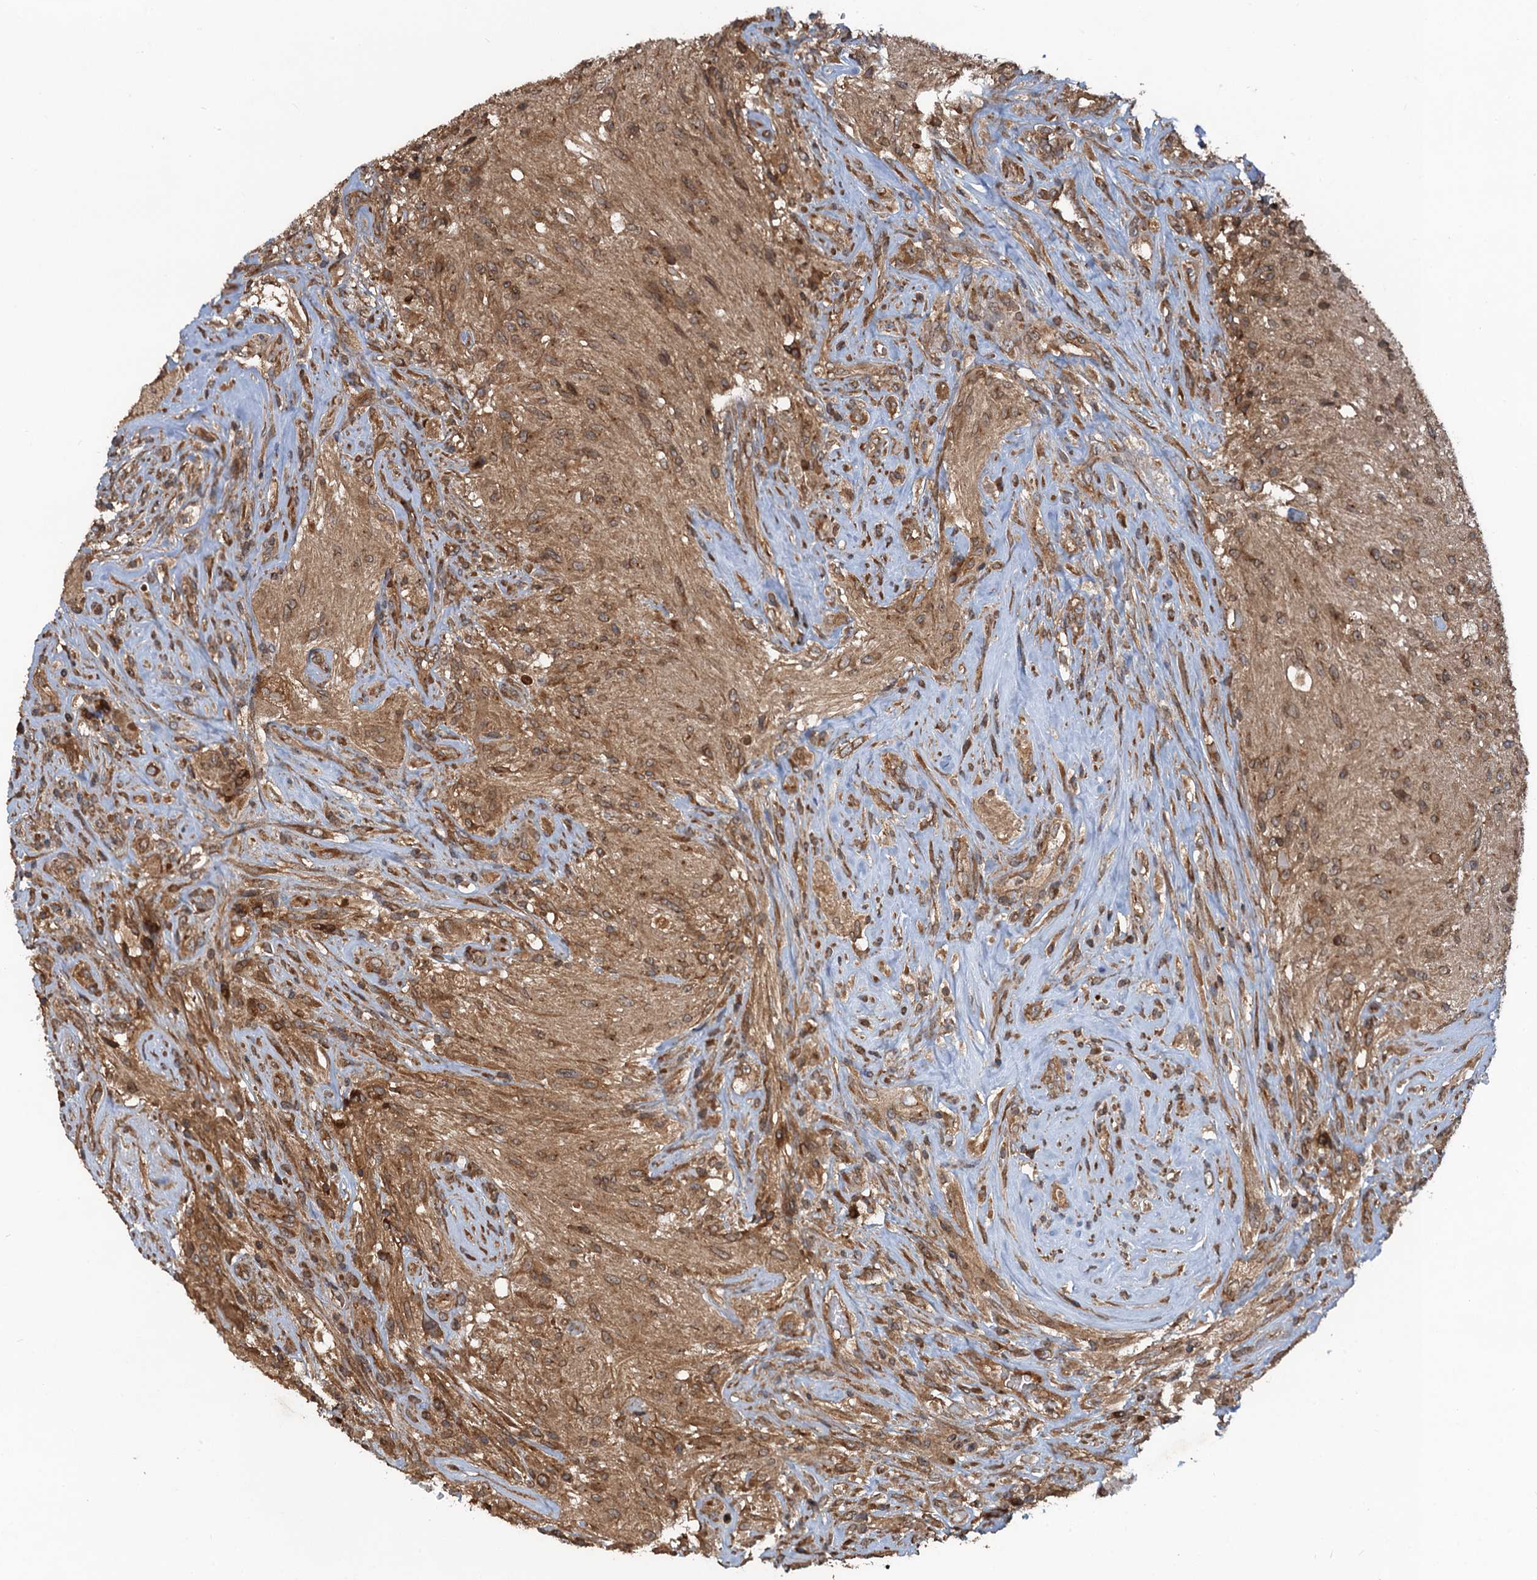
{"staining": {"intensity": "moderate", "quantity": ">75%", "location": "cytoplasmic/membranous"}, "tissue": "glioma", "cell_type": "Tumor cells", "image_type": "cancer", "snomed": [{"axis": "morphology", "description": "Glioma, malignant, High grade"}, {"axis": "topography", "description": "Brain"}], "caption": "Immunohistochemical staining of human glioma shows medium levels of moderate cytoplasmic/membranous protein expression in approximately >75% of tumor cells.", "gene": "GLE1", "patient": {"sex": "male", "age": 56}}